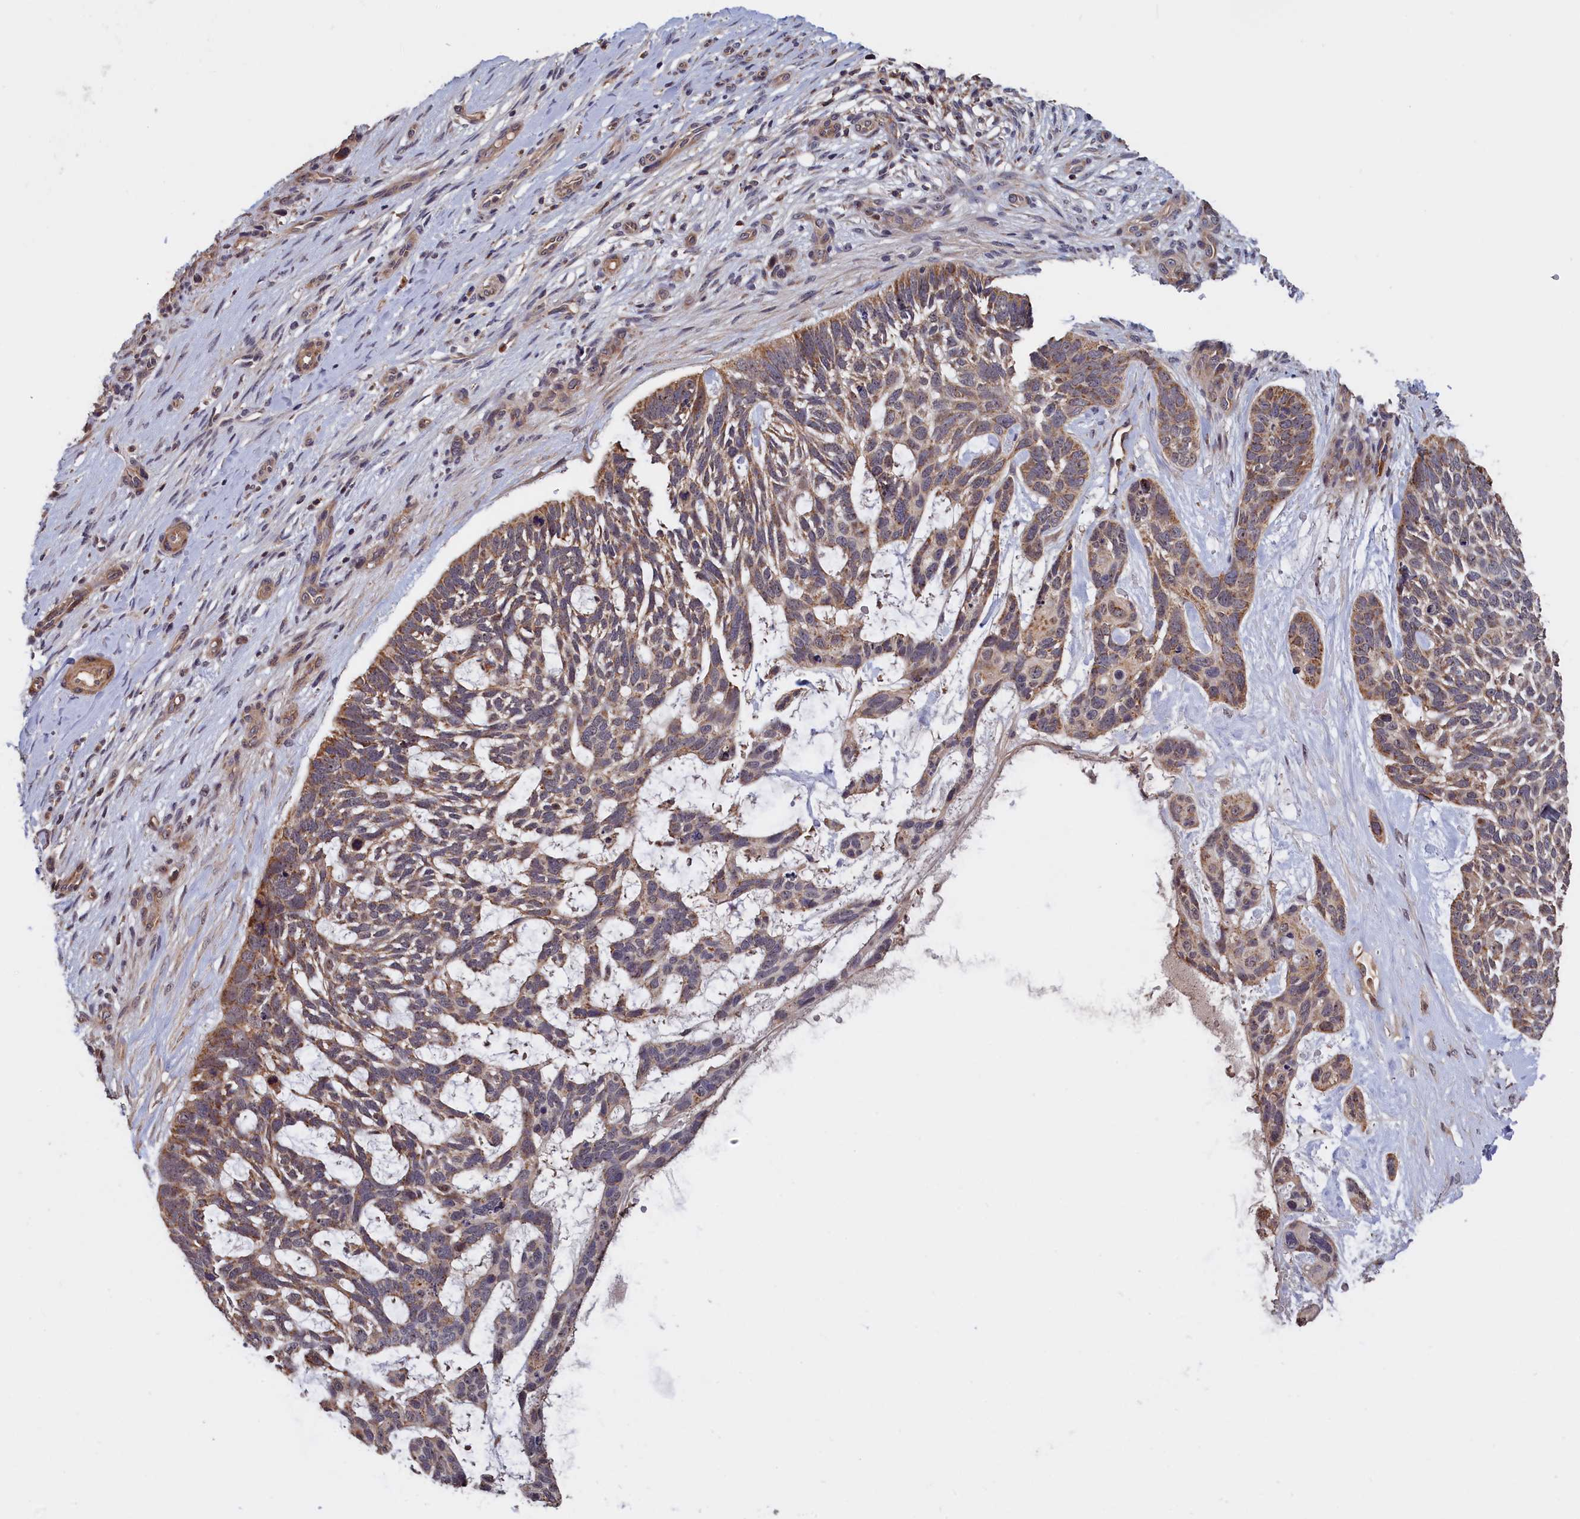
{"staining": {"intensity": "moderate", "quantity": "25%-75%", "location": "cytoplasmic/membranous"}, "tissue": "skin cancer", "cell_type": "Tumor cells", "image_type": "cancer", "snomed": [{"axis": "morphology", "description": "Basal cell carcinoma"}, {"axis": "topography", "description": "Skin"}], "caption": "The immunohistochemical stain highlights moderate cytoplasmic/membranous staining in tumor cells of skin basal cell carcinoma tissue. The staining was performed using DAB to visualize the protein expression in brown, while the nuclei were stained in blue with hematoxylin (Magnification: 20x).", "gene": "EPB41L4B", "patient": {"sex": "male", "age": 88}}